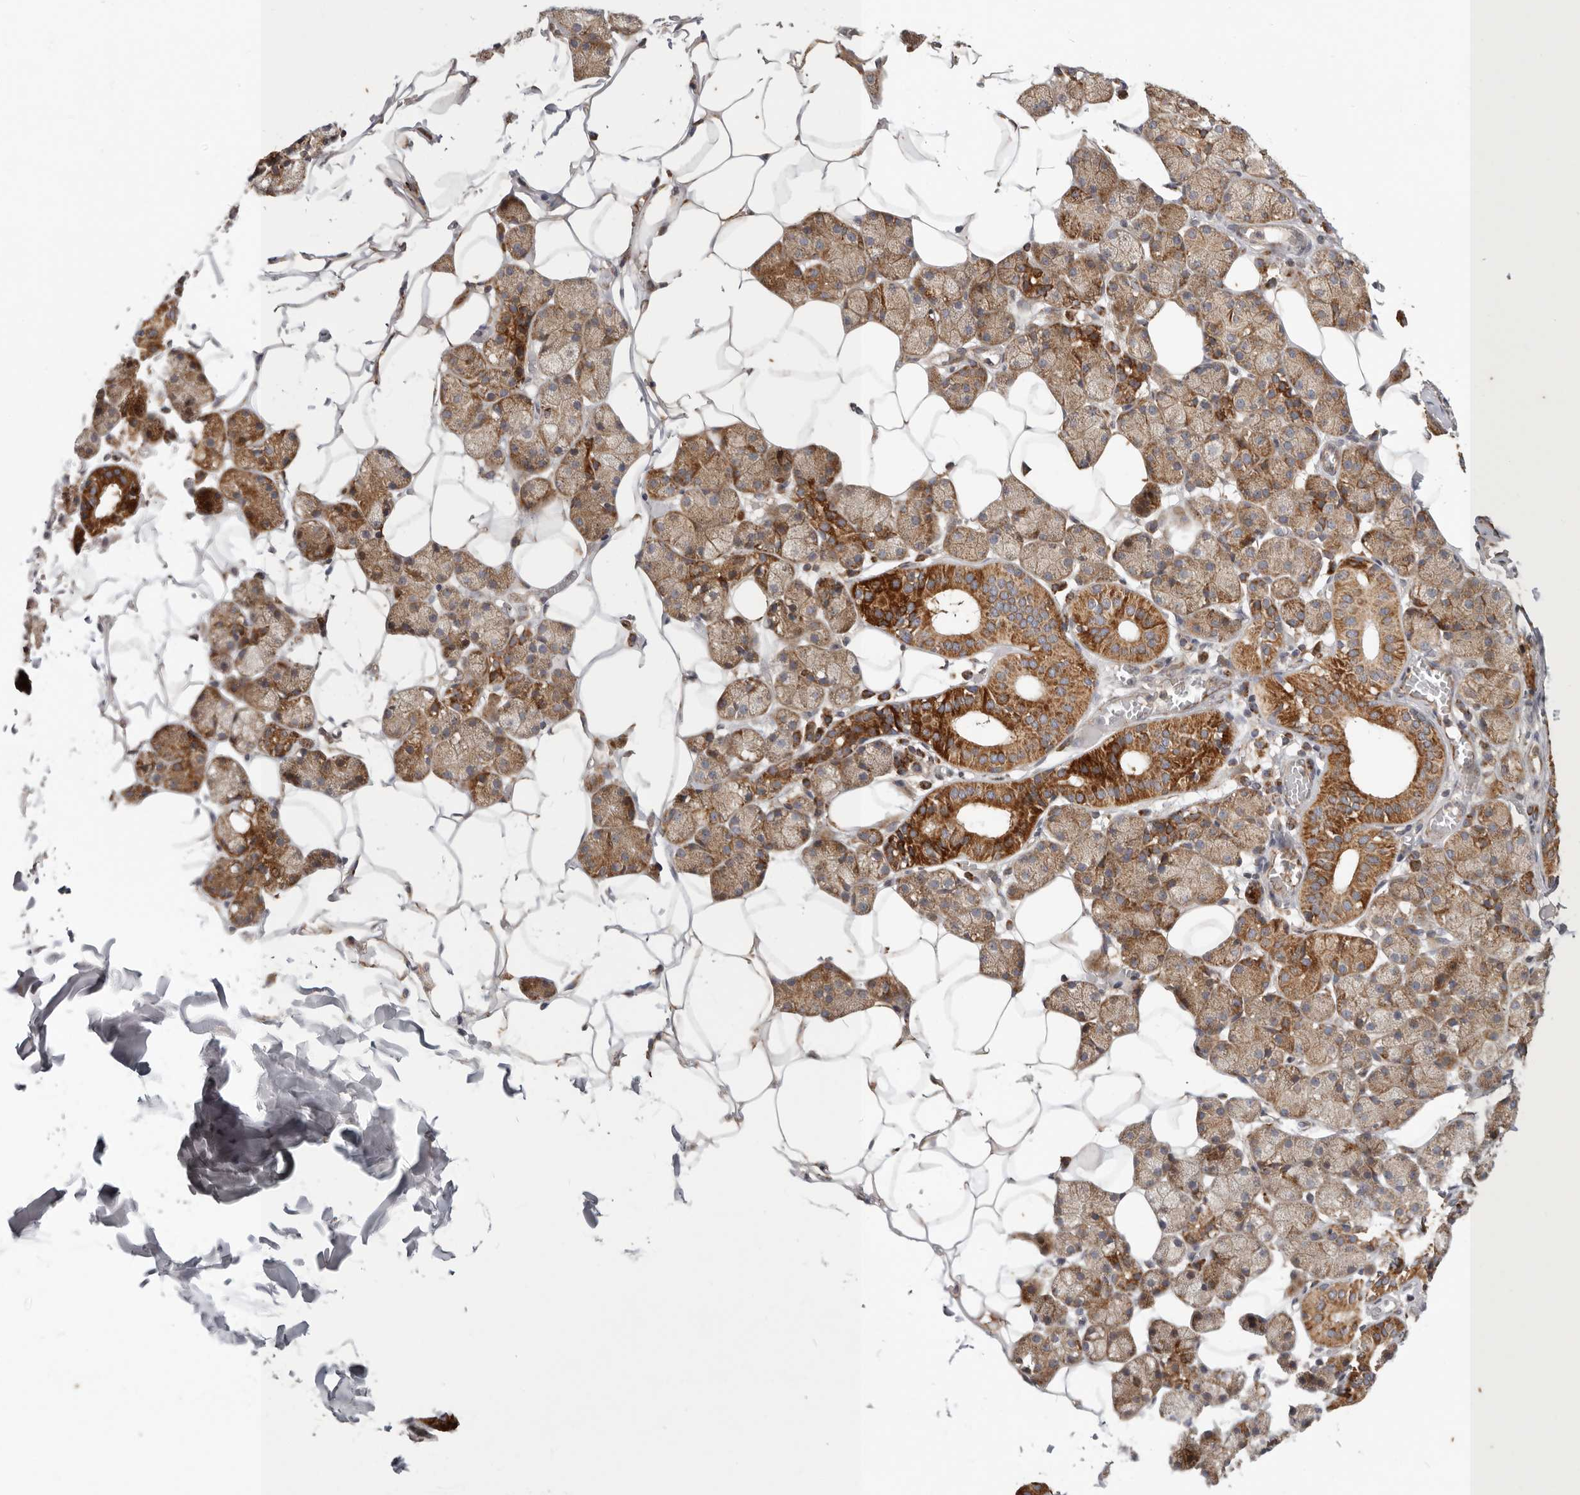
{"staining": {"intensity": "strong", "quantity": "25%-75%", "location": "cytoplasmic/membranous"}, "tissue": "salivary gland", "cell_type": "Glandular cells", "image_type": "normal", "snomed": [{"axis": "morphology", "description": "Normal tissue, NOS"}, {"axis": "topography", "description": "Salivary gland"}], "caption": "IHC of benign salivary gland exhibits high levels of strong cytoplasmic/membranous staining in about 25%-75% of glandular cells.", "gene": "MRPS10", "patient": {"sex": "female", "age": 33}}